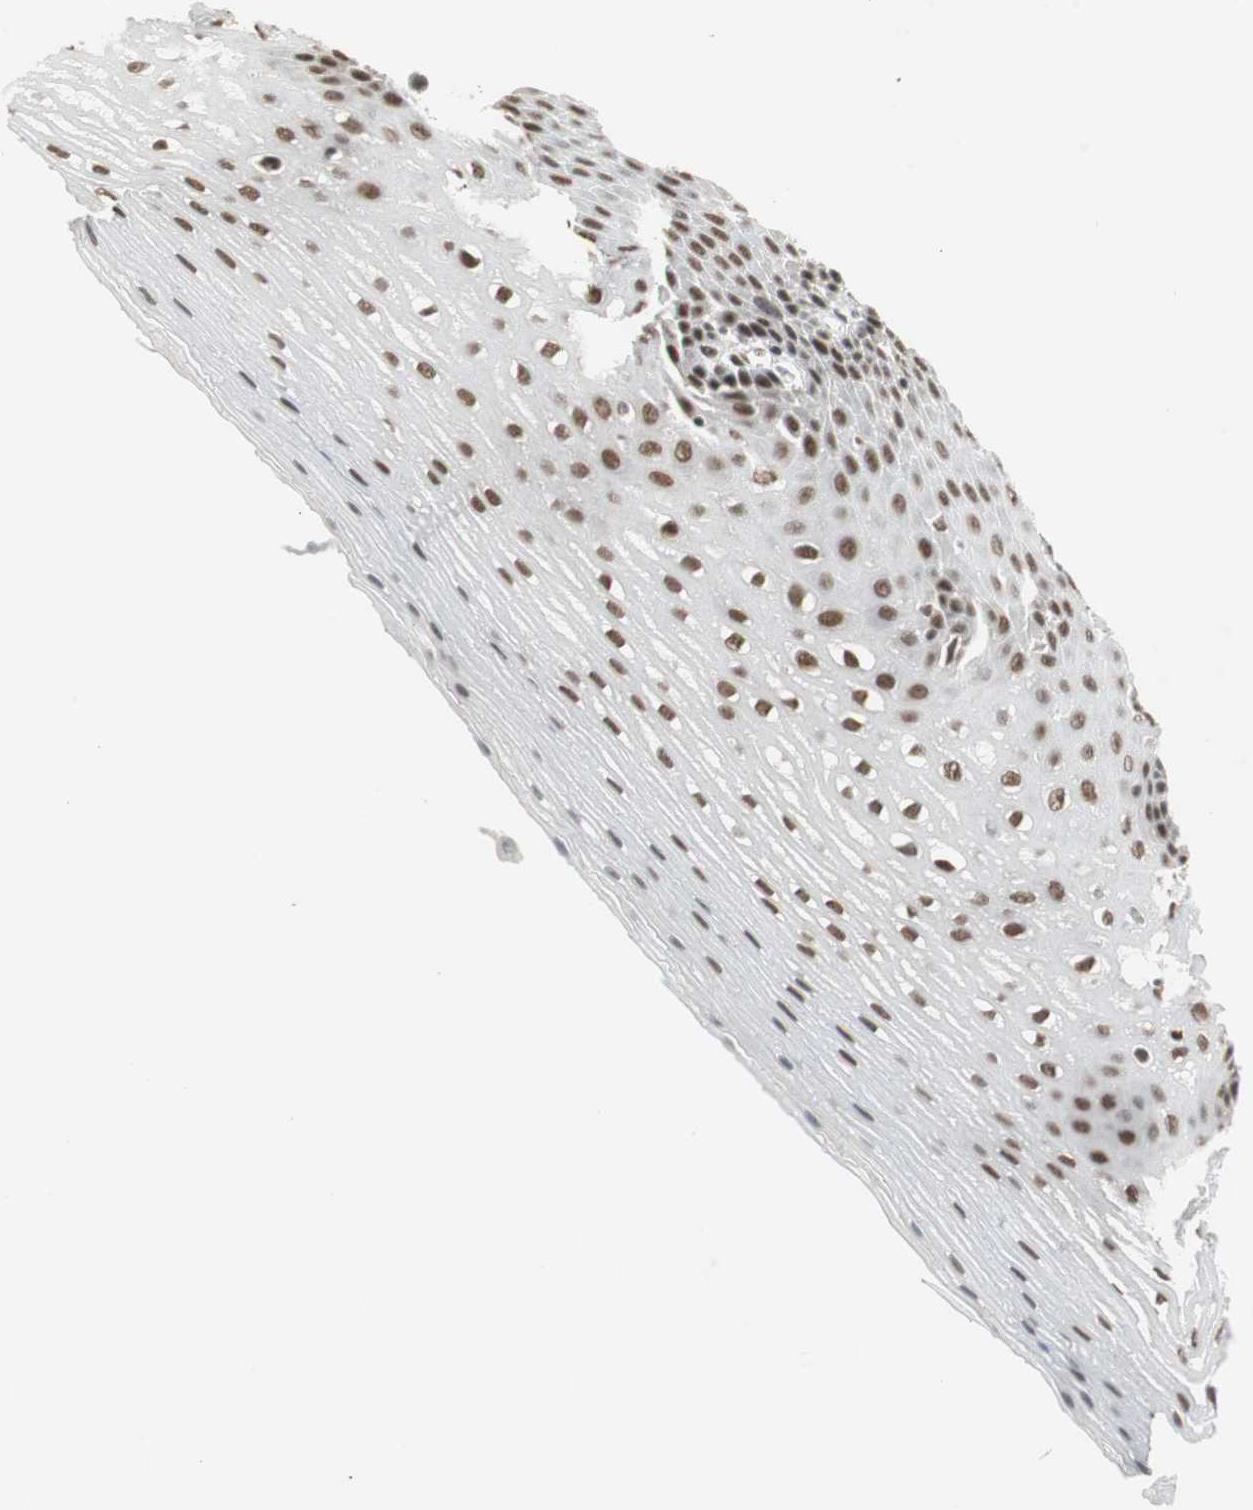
{"staining": {"intensity": "strong", "quantity": ">75%", "location": "nuclear"}, "tissue": "esophagus", "cell_type": "Squamous epithelial cells", "image_type": "normal", "snomed": [{"axis": "morphology", "description": "Normal tissue, NOS"}, {"axis": "topography", "description": "Esophagus"}], "caption": "Normal esophagus shows strong nuclear expression in about >75% of squamous epithelial cells.", "gene": "RTF1", "patient": {"sex": "male", "age": 48}}